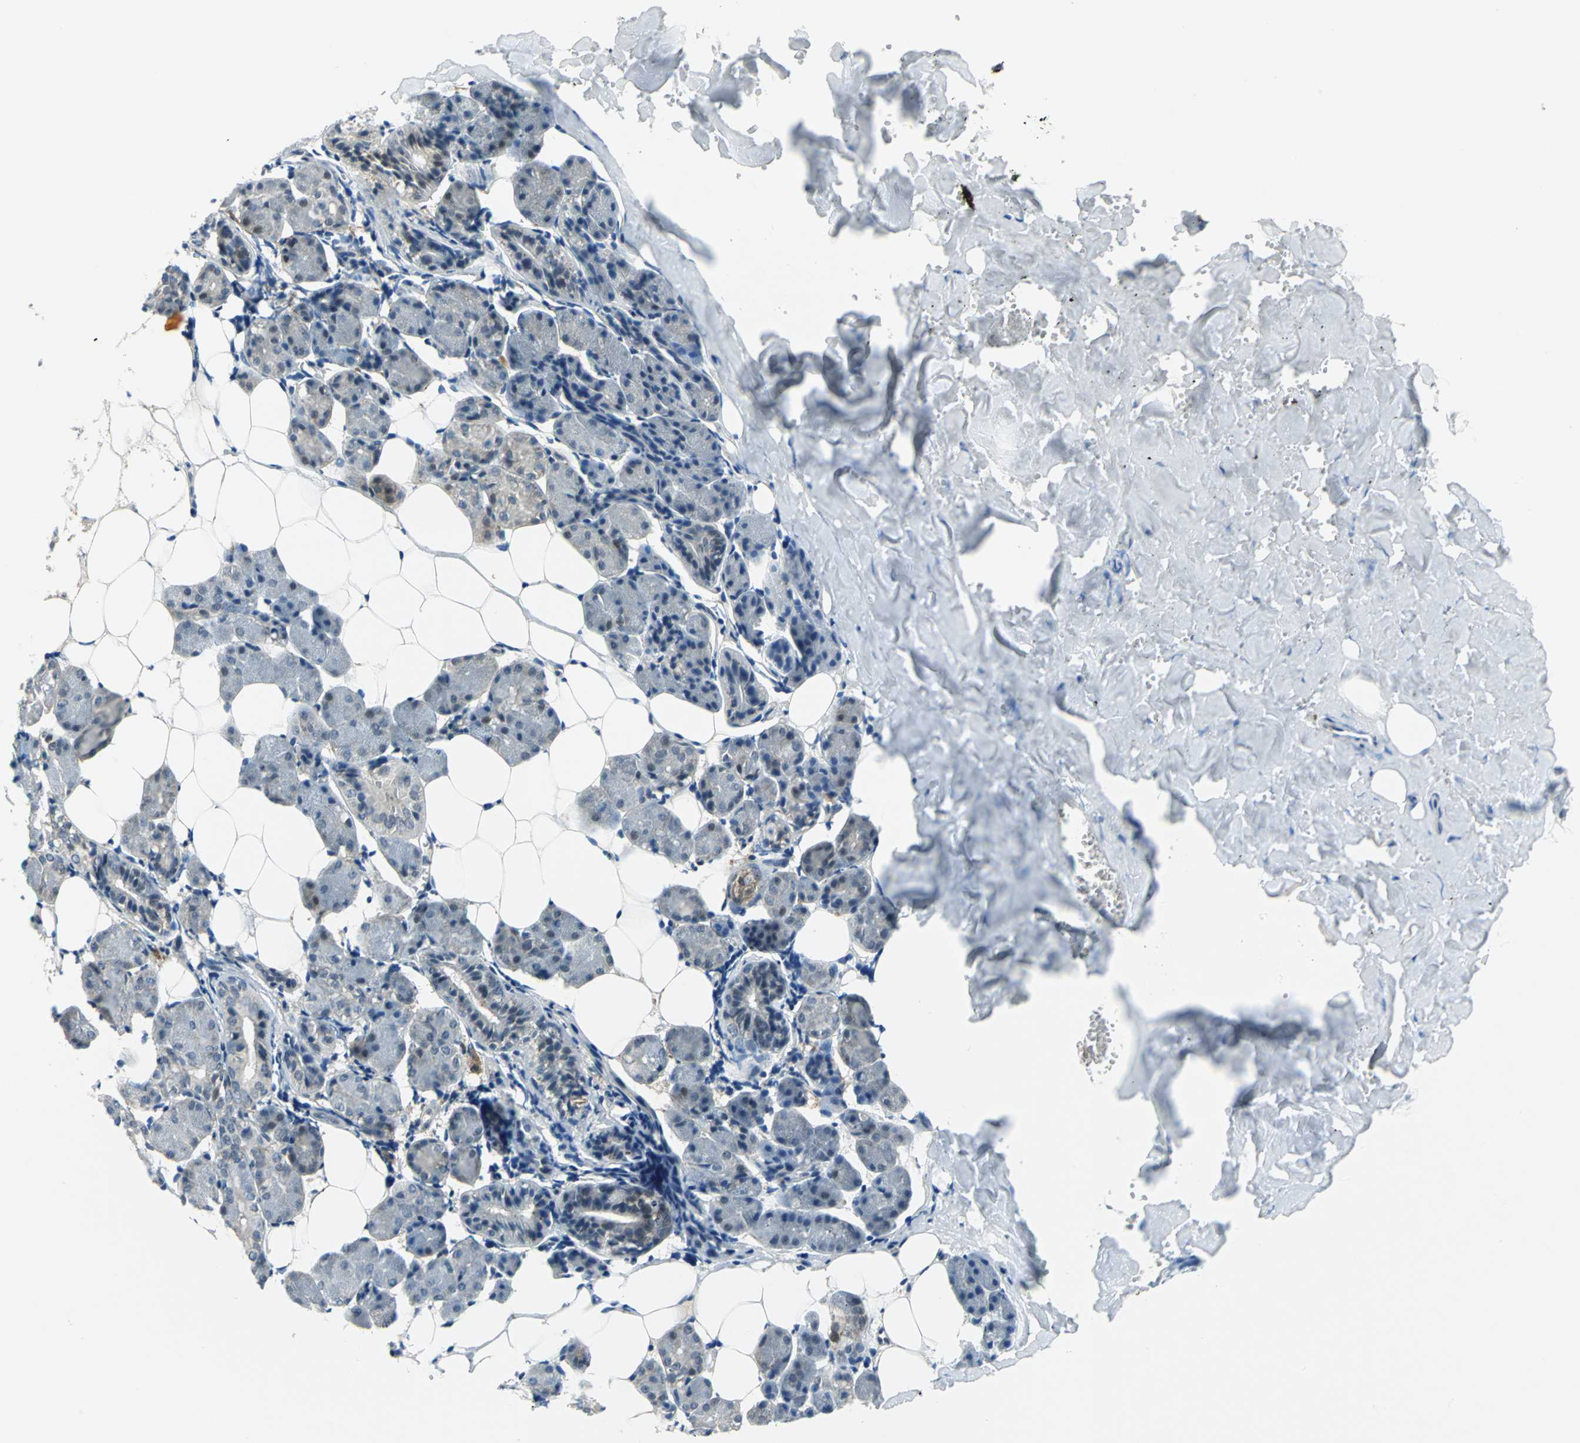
{"staining": {"intensity": "negative", "quantity": "none", "location": "none"}, "tissue": "salivary gland", "cell_type": "Glandular cells", "image_type": "normal", "snomed": [{"axis": "morphology", "description": "Normal tissue, NOS"}, {"axis": "morphology", "description": "Adenoma, NOS"}, {"axis": "topography", "description": "Salivary gland"}], "caption": "The image displays no staining of glandular cells in unremarkable salivary gland. (DAB immunohistochemistry (IHC), high magnification).", "gene": "PIN1", "patient": {"sex": "female", "age": 32}}